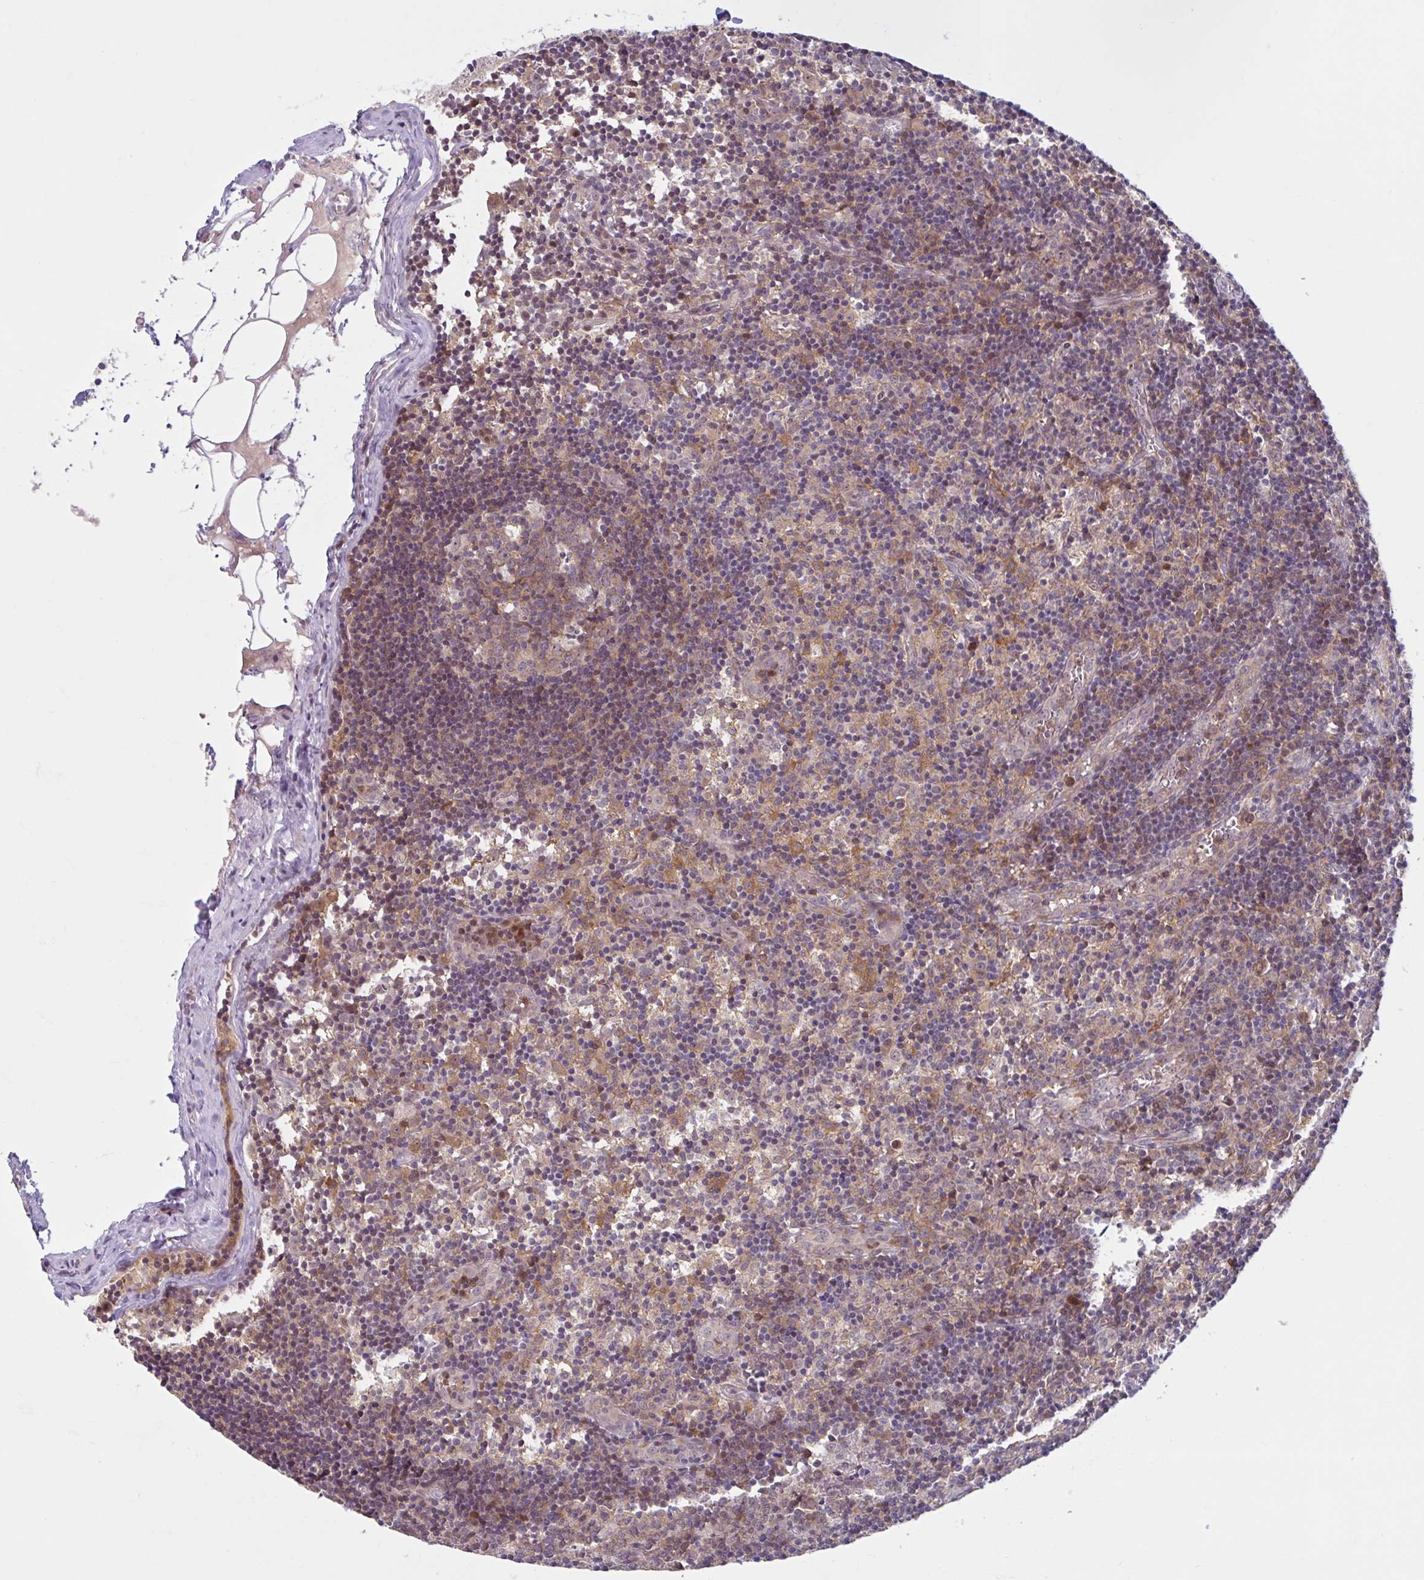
{"staining": {"intensity": "weak", "quantity": "<25%", "location": "cytoplasmic/membranous"}, "tissue": "lymph node", "cell_type": "Germinal center cells", "image_type": "normal", "snomed": [{"axis": "morphology", "description": "Normal tissue, NOS"}, {"axis": "topography", "description": "Lymph node"}], "caption": "Immunohistochemical staining of normal lymph node displays no significant staining in germinal center cells. (DAB immunohistochemistry visualized using brightfield microscopy, high magnification).", "gene": "HMBS", "patient": {"sex": "female", "age": 45}}